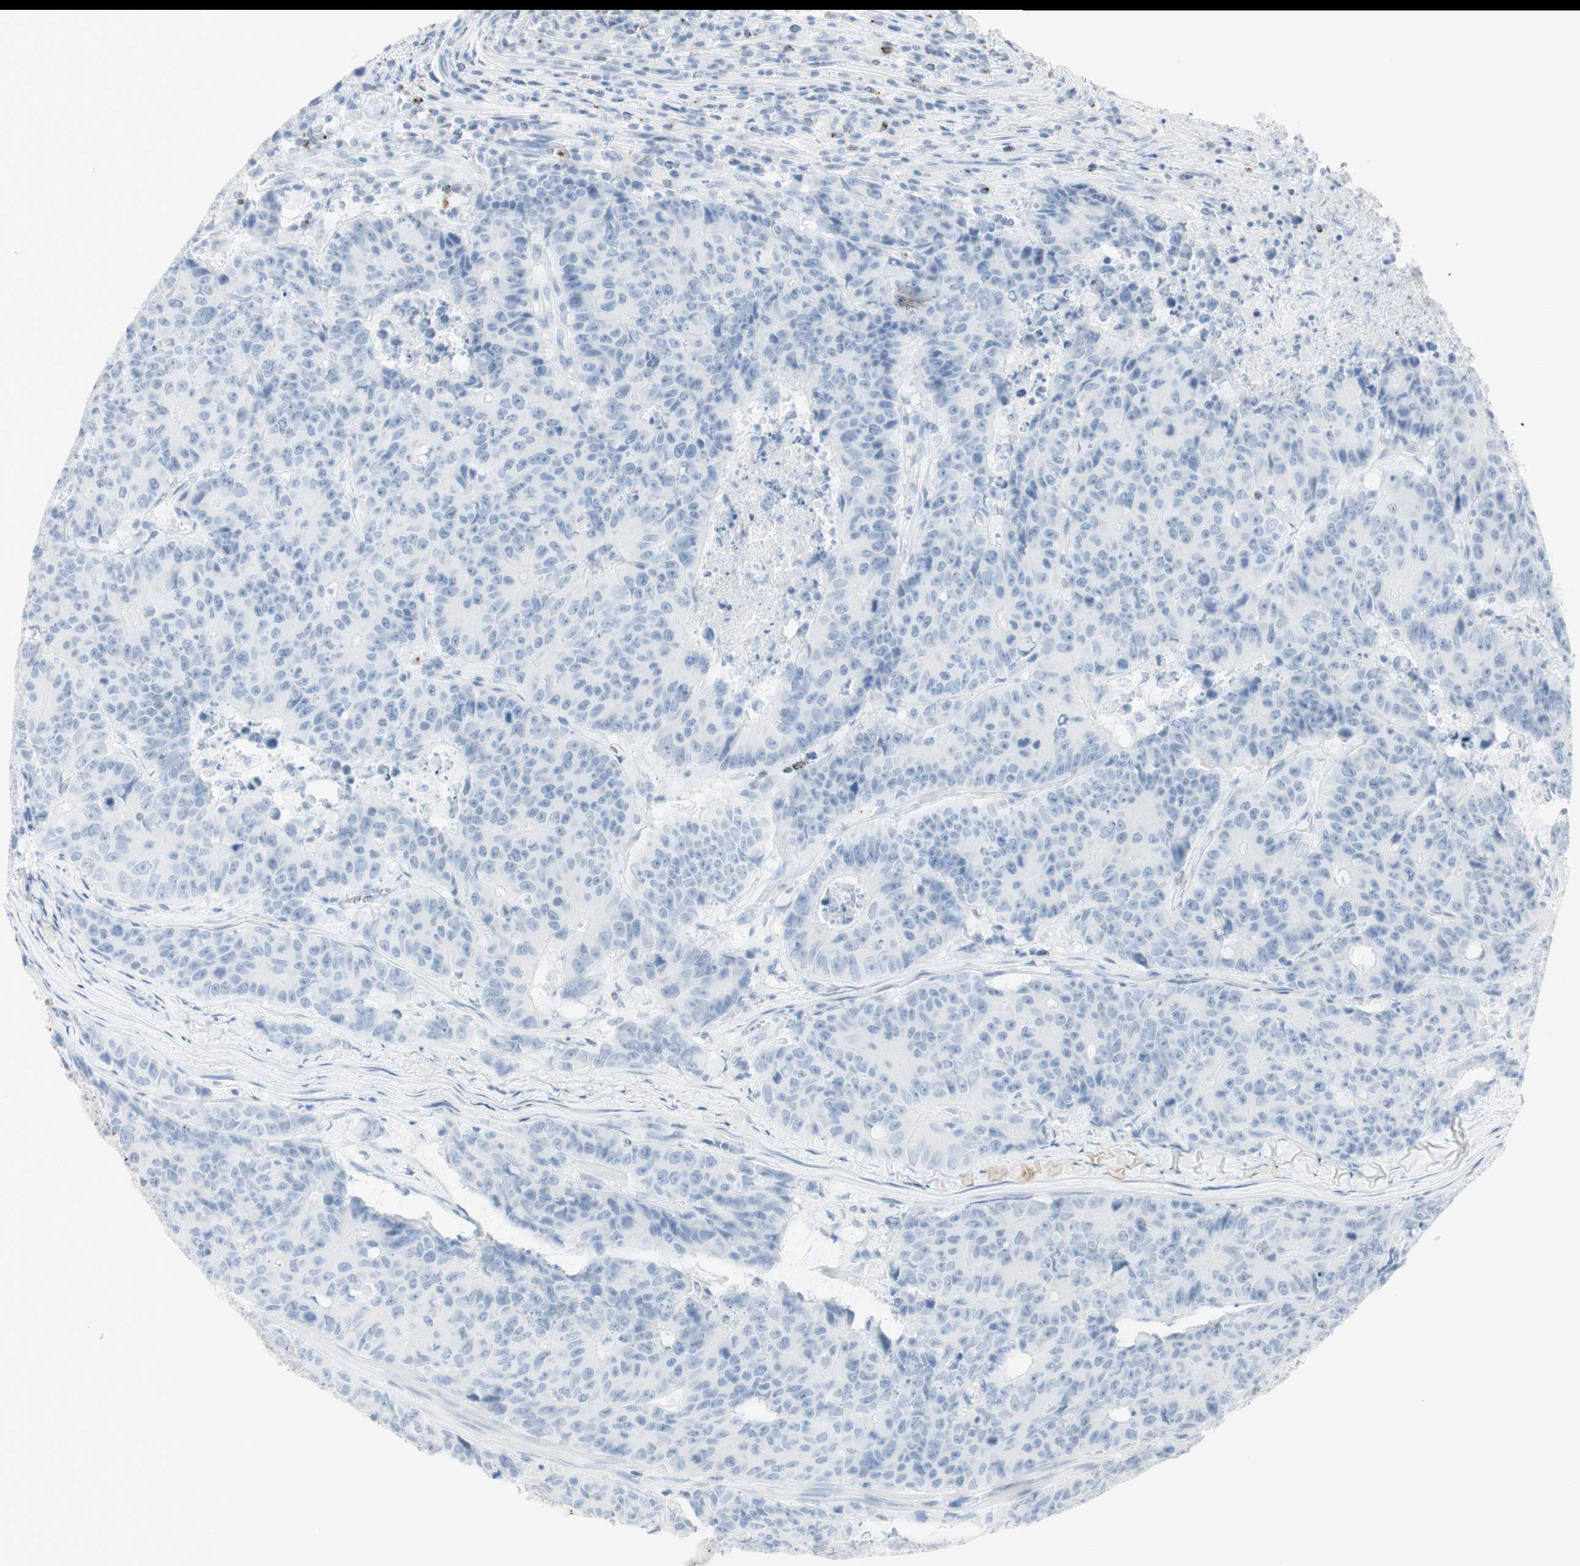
{"staining": {"intensity": "negative", "quantity": "none", "location": "none"}, "tissue": "colorectal cancer", "cell_type": "Tumor cells", "image_type": "cancer", "snomed": [{"axis": "morphology", "description": "Adenocarcinoma, NOS"}, {"axis": "topography", "description": "Colon"}], "caption": "This is a image of immunohistochemistry (IHC) staining of colorectal cancer (adenocarcinoma), which shows no expression in tumor cells.", "gene": "NAPSA", "patient": {"sex": "female", "age": 86}}